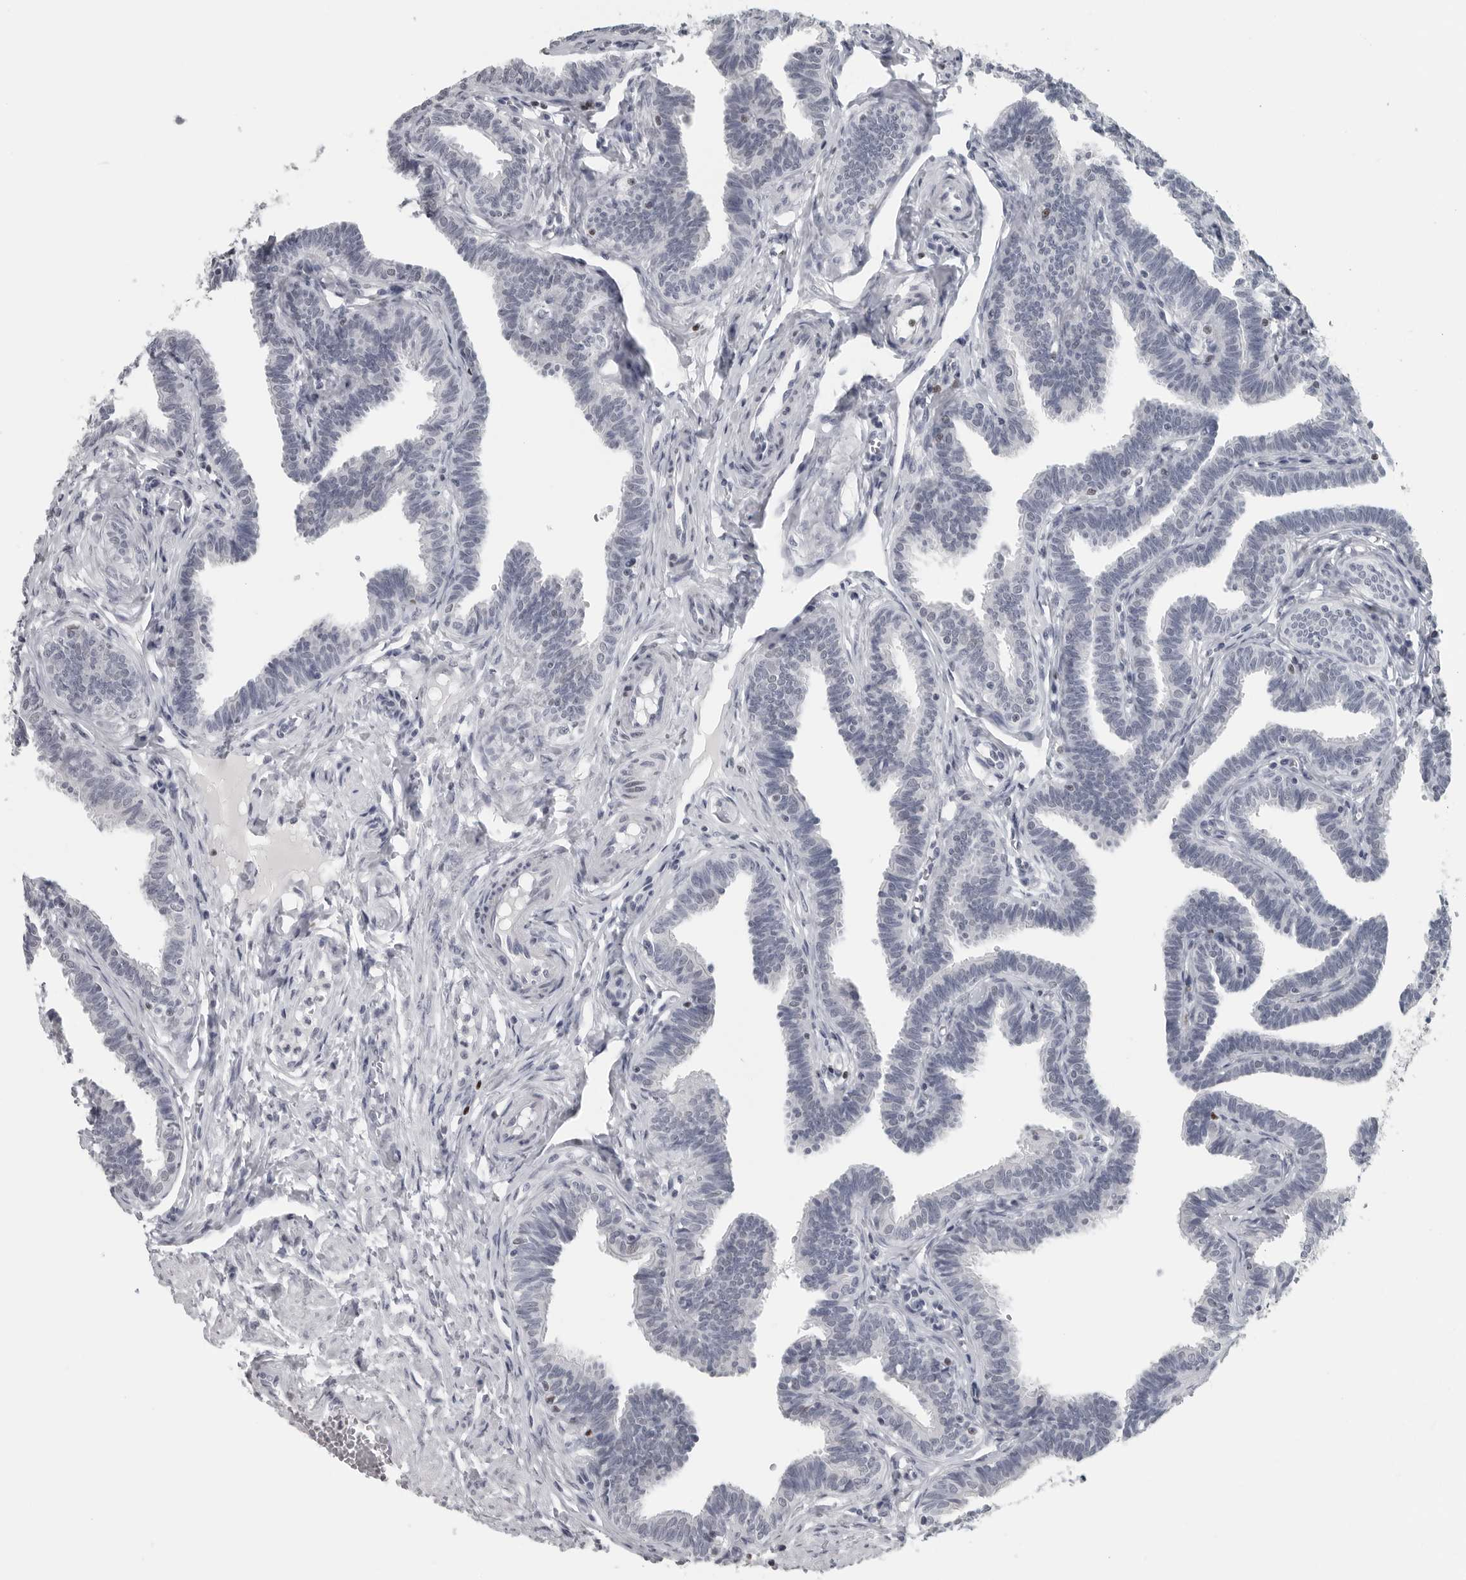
{"staining": {"intensity": "negative", "quantity": "none", "location": "none"}, "tissue": "fallopian tube", "cell_type": "Glandular cells", "image_type": "normal", "snomed": [{"axis": "morphology", "description": "Normal tissue, NOS"}, {"axis": "topography", "description": "Fallopian tube"}, {"axis": "topography", "description": "Ovary"}], "caption": "Fallopian tube was stained to show a protein in brown. There is no significant staining in glandular cells. (DAB (3,3'-diaminobenzidine) IHC visualized using brightfield microscopy, high magnification).", "gene": "SATB2", "patient": {"sex": "female", "age": 23}}